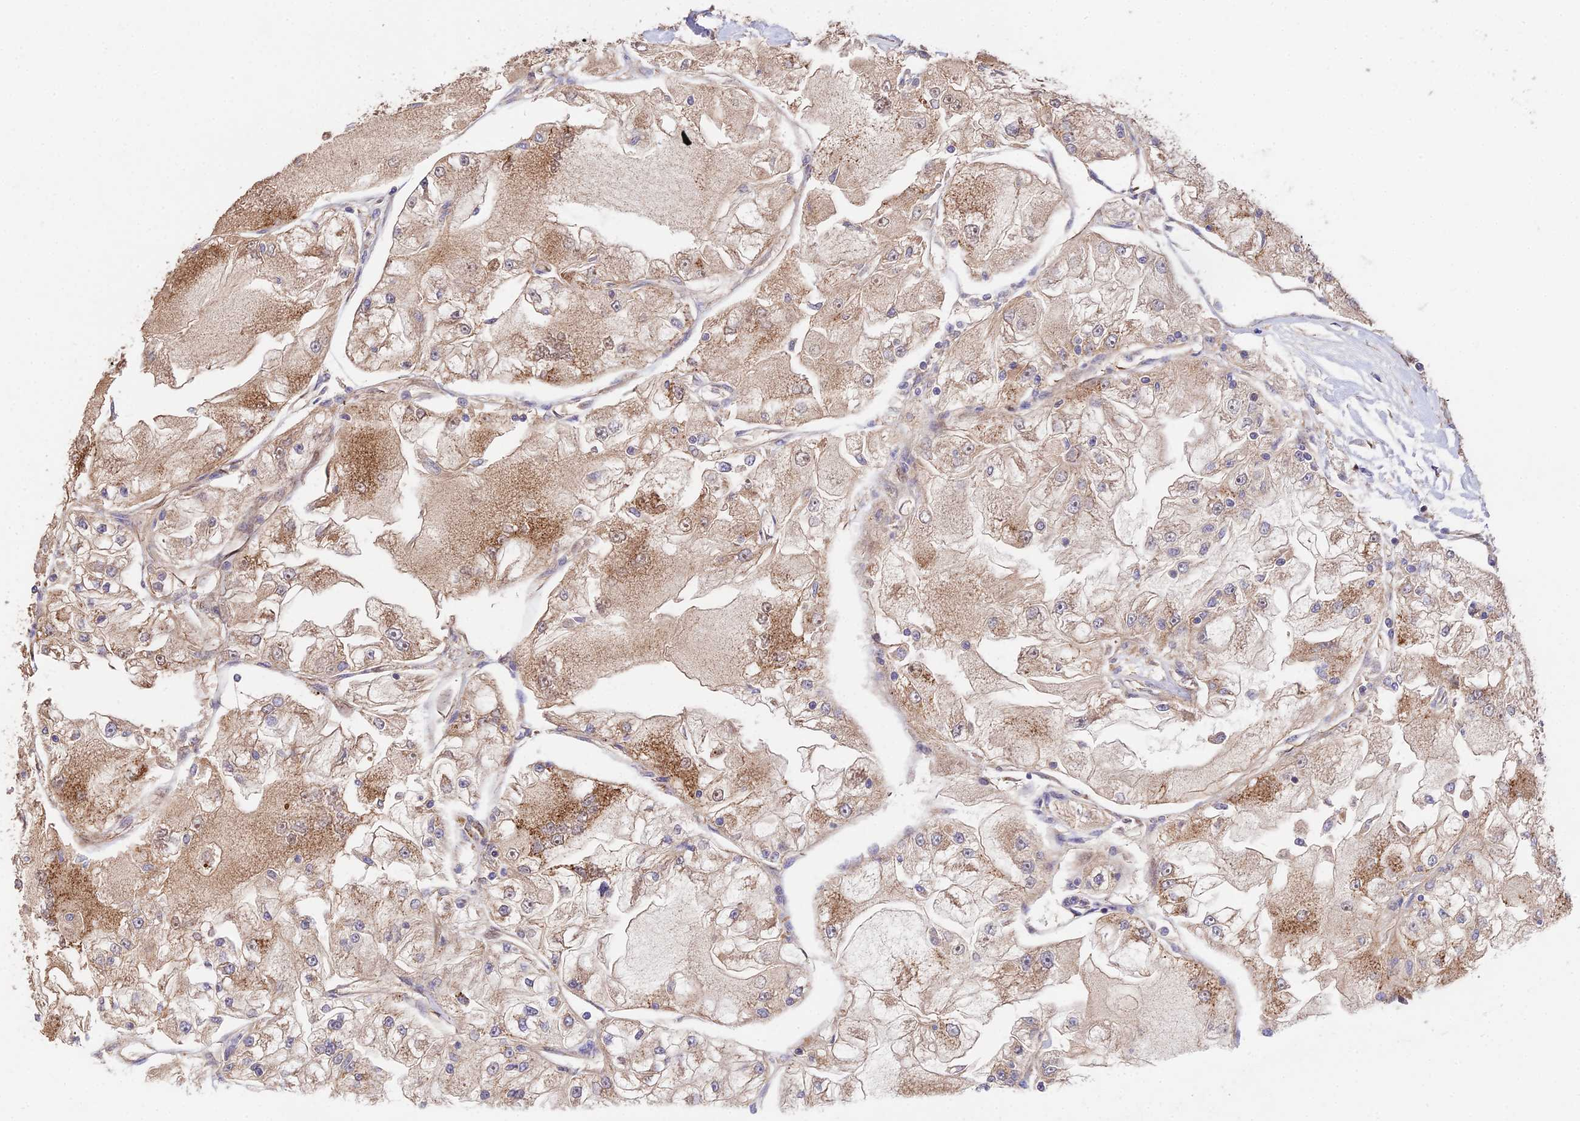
{"staining": {"intensity": "moderate", "quantity": ">75%", "location": "cytoplasmic/membranous"}, "tissue": "renal cancer", "cell_type": "Tumor cells", "image_type": "cancer", "snomed": [{"axis": "morphology", "description": "Adenocarcinoma, NOS"}, {"axis": "topography", "description": "Kidney"}], "caption": "Renal cancer (adenocarcinoma) stained for a protein displays moderate cytoplasmic/membranous positivity in tumor cells.", "gene": "CDC37L1", "patient": {"sex": "female", "age": 72}}